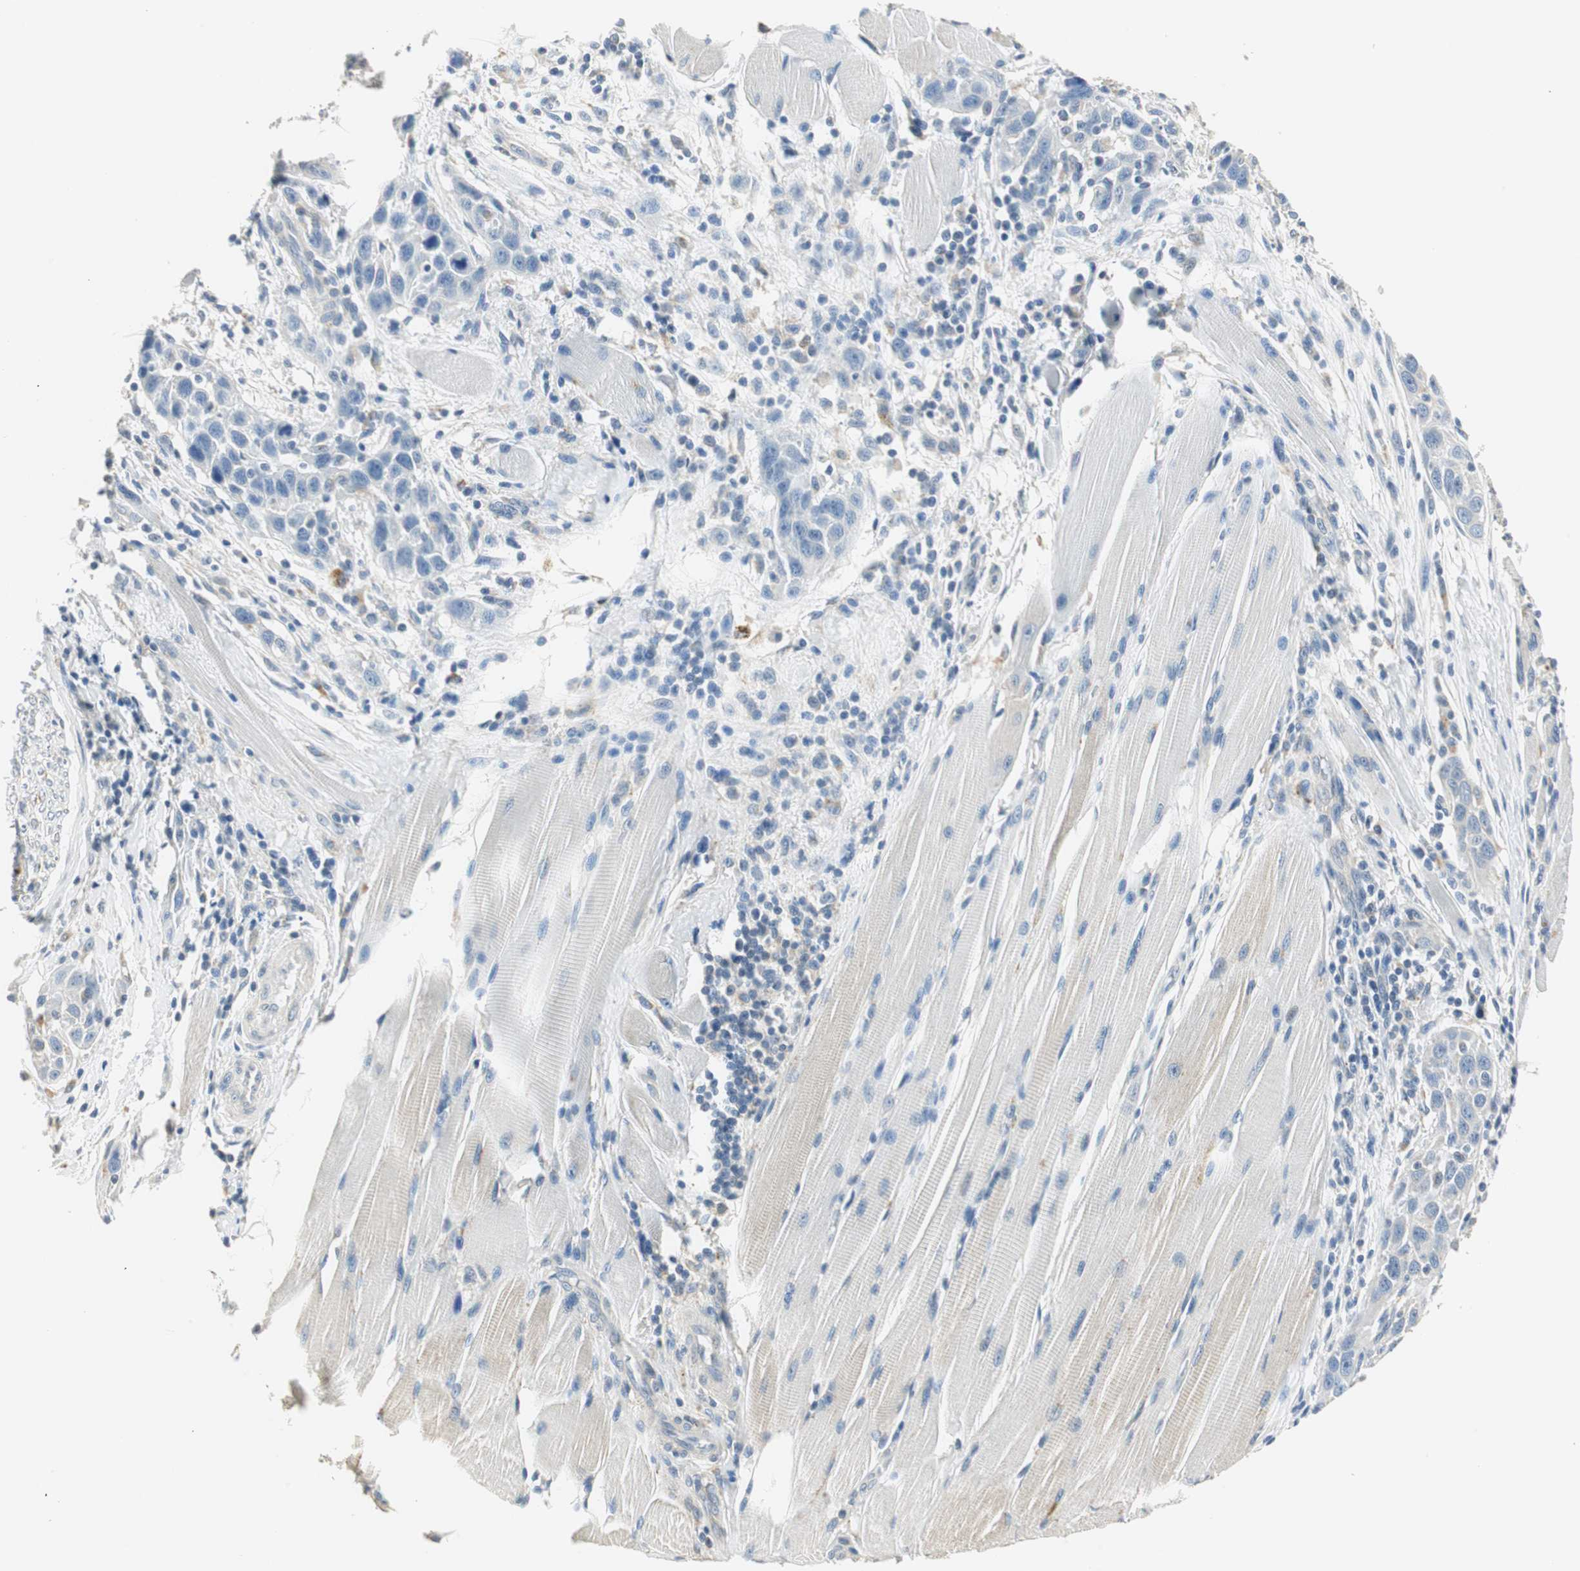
{"staining": {"intensity": "negative", "quantity": "none", "location": "none"}, "tissue": "head and neck cancer", "cell_type": "Tumor cells", "image_type": "cancer", "snomed": [{"axis": "morphology", "description": "Normal tissue, NOS"}, {"axis": "morphology", "description": "Squamous cell carcinoma, NOS"}, {"axis": "topography", "description": "Oral tissue"}, {"axis": "topography", "description": "Head-Neck"}], "caption": "Human head and neck cancer (squamous cell carcinoma) stained for a protein using IHC displays no expression in tumor cells.", "gene": "NIT1", "patient": {"sex": "female", "age": 50}}